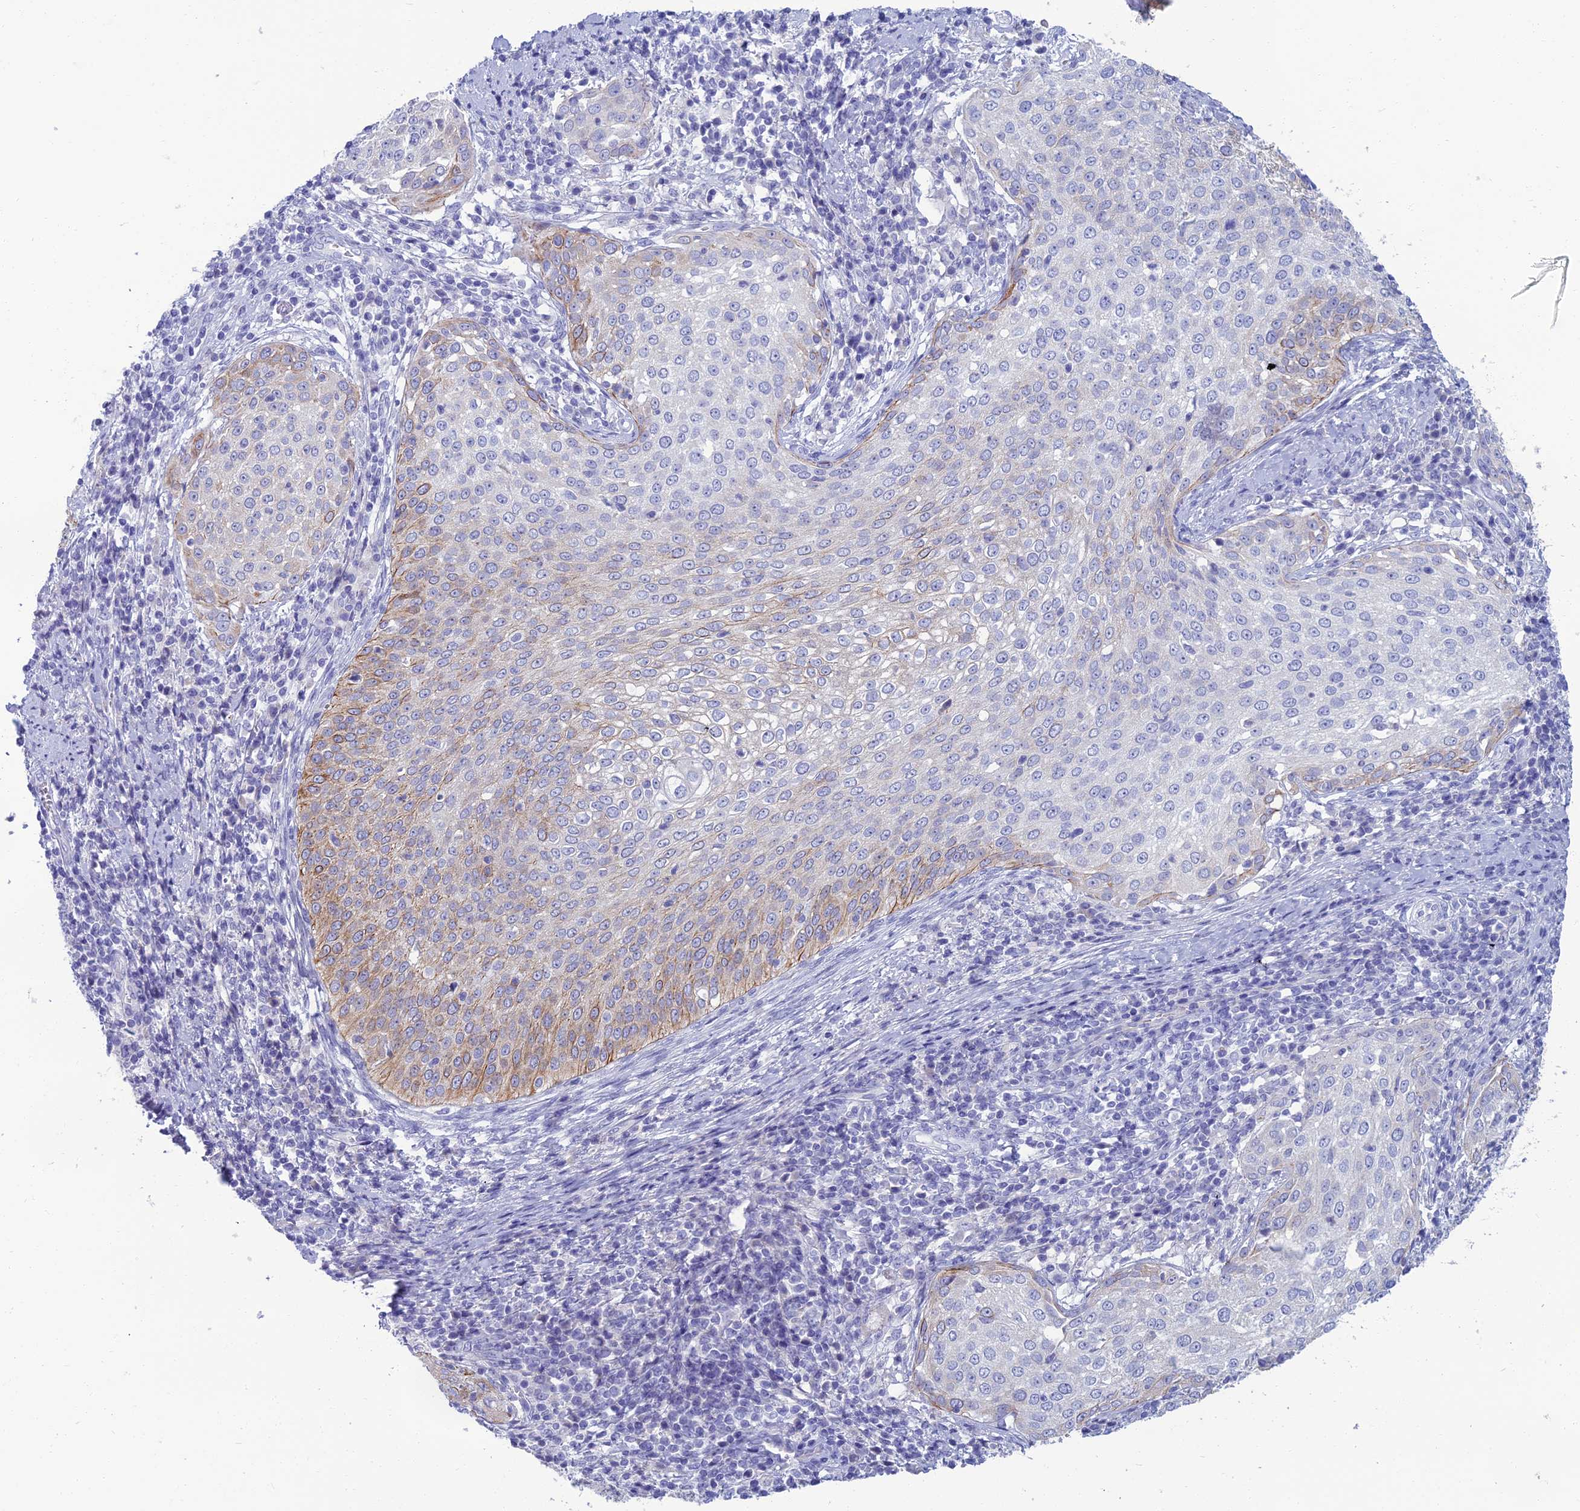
{"staining": {"intensity": "weak", "quantity": "<25%", "location": "cytoplasmic/membranous"}, "tissue": "cervical cancer", "cell_type": "Tumor cells", "image_type": "cancer", "snomed": [{"axis": "morphology", "description": "Squamous cell carcinoma, NOS"}, {"axis": "topography", "description": "Cervix"}], "caption": "Immunohistochemistry (IHC) of human cervical cancer (squamous cell carcinoma) demonstrates no staining in tumor cells.", "gene": "SPTLC3", "patient": {"sex": "female", "age": 57}}